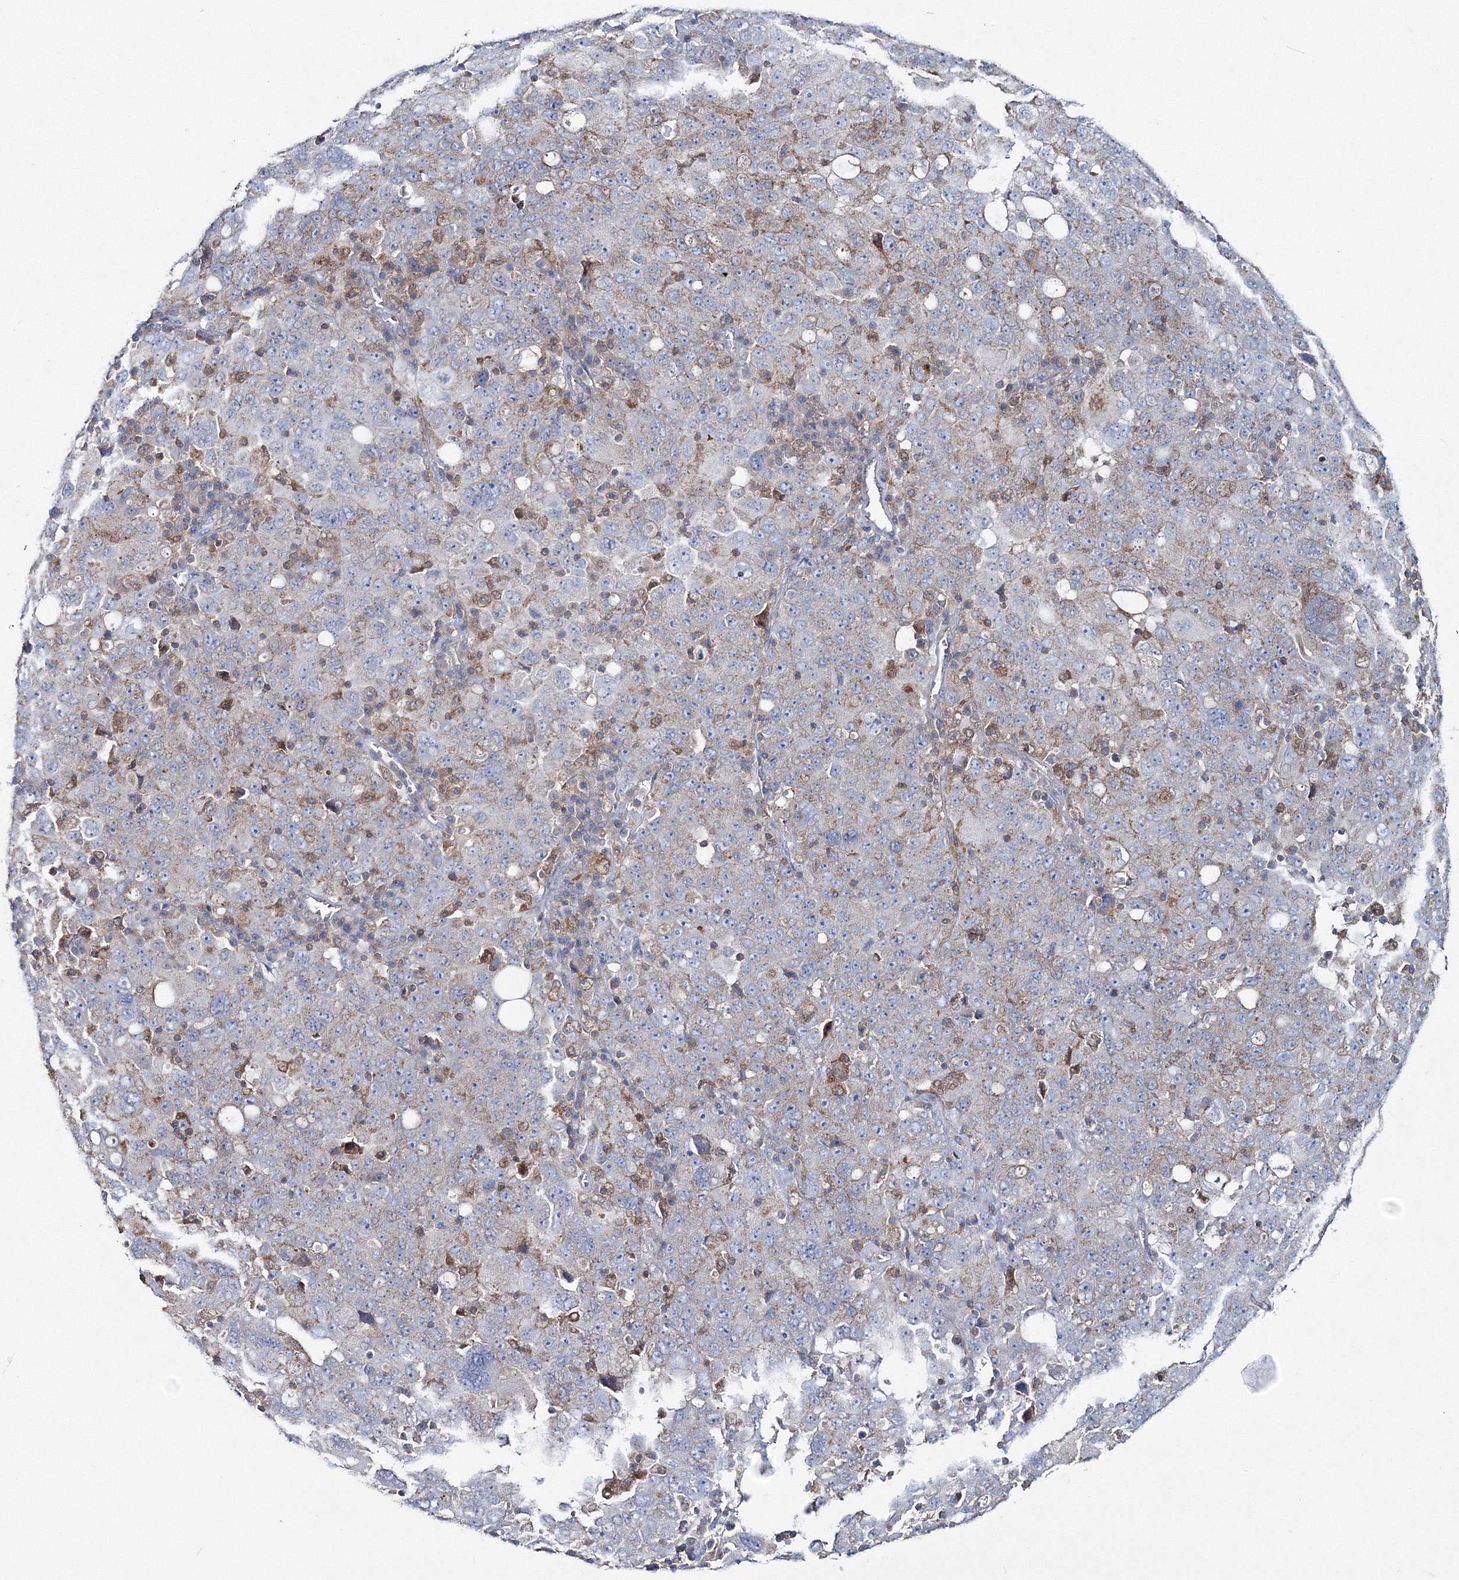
{"staining": {"intensity": "negative", "quantity": "none", "location": "none"}, "tissue": "ovarian cancer", "cell_type": "Tumor cells", "image_type": "cancer", "snomed": [{"axis": "morphology", "description": "Carcinoma, endometroid"}, {"axis": "topography", "description": "Ovary"}], "caption": "A histopathology image of ovarian cancer stained for a protein shows no brown staining in tumor cells. Nuclei are stained in blue.", "gene": "GGA2", "patient": {"sex": "female", "age": 62}}